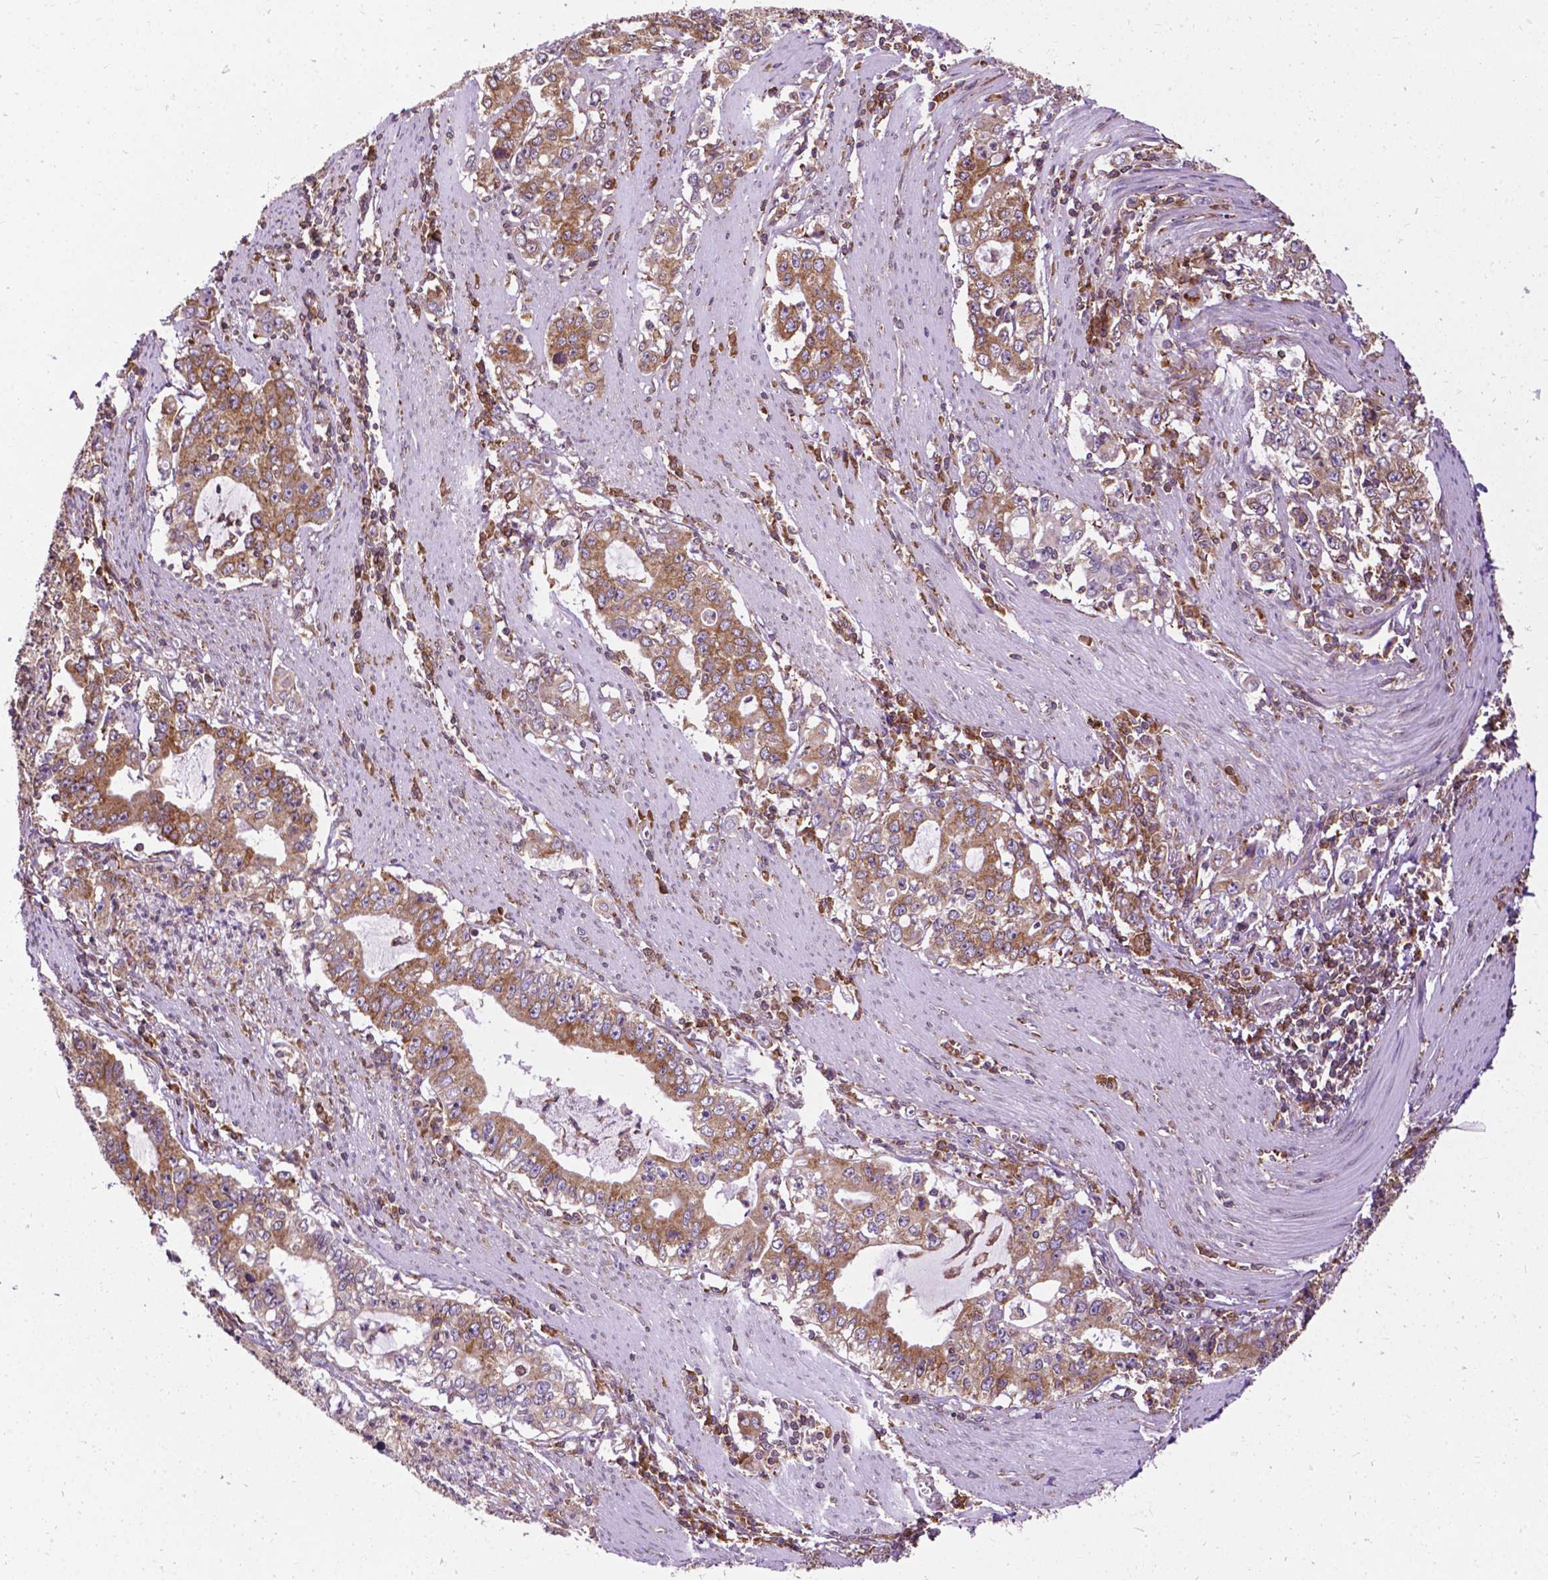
{"staining": {"intensity": "moderate", "quantity": "25%-75%", "location": "cytoplasmic/membranous"}, "tissue": "stomach cancer", "cell_type": "Tumor cells", "image_type": "cancer", "snomed": [{"axis": "morphology", "description": "Adenocarcinoma, NOS"}, {"axis": "topography", "description": "Stomach, lower"}], "caption": "A brown stain labels moderate cytoplasmic/membranous staining of a protein in human adenocarcinoma (stomach) tumor cells.", "gene": "GANAB", "patient": {"sex": "female", "age": 72}}